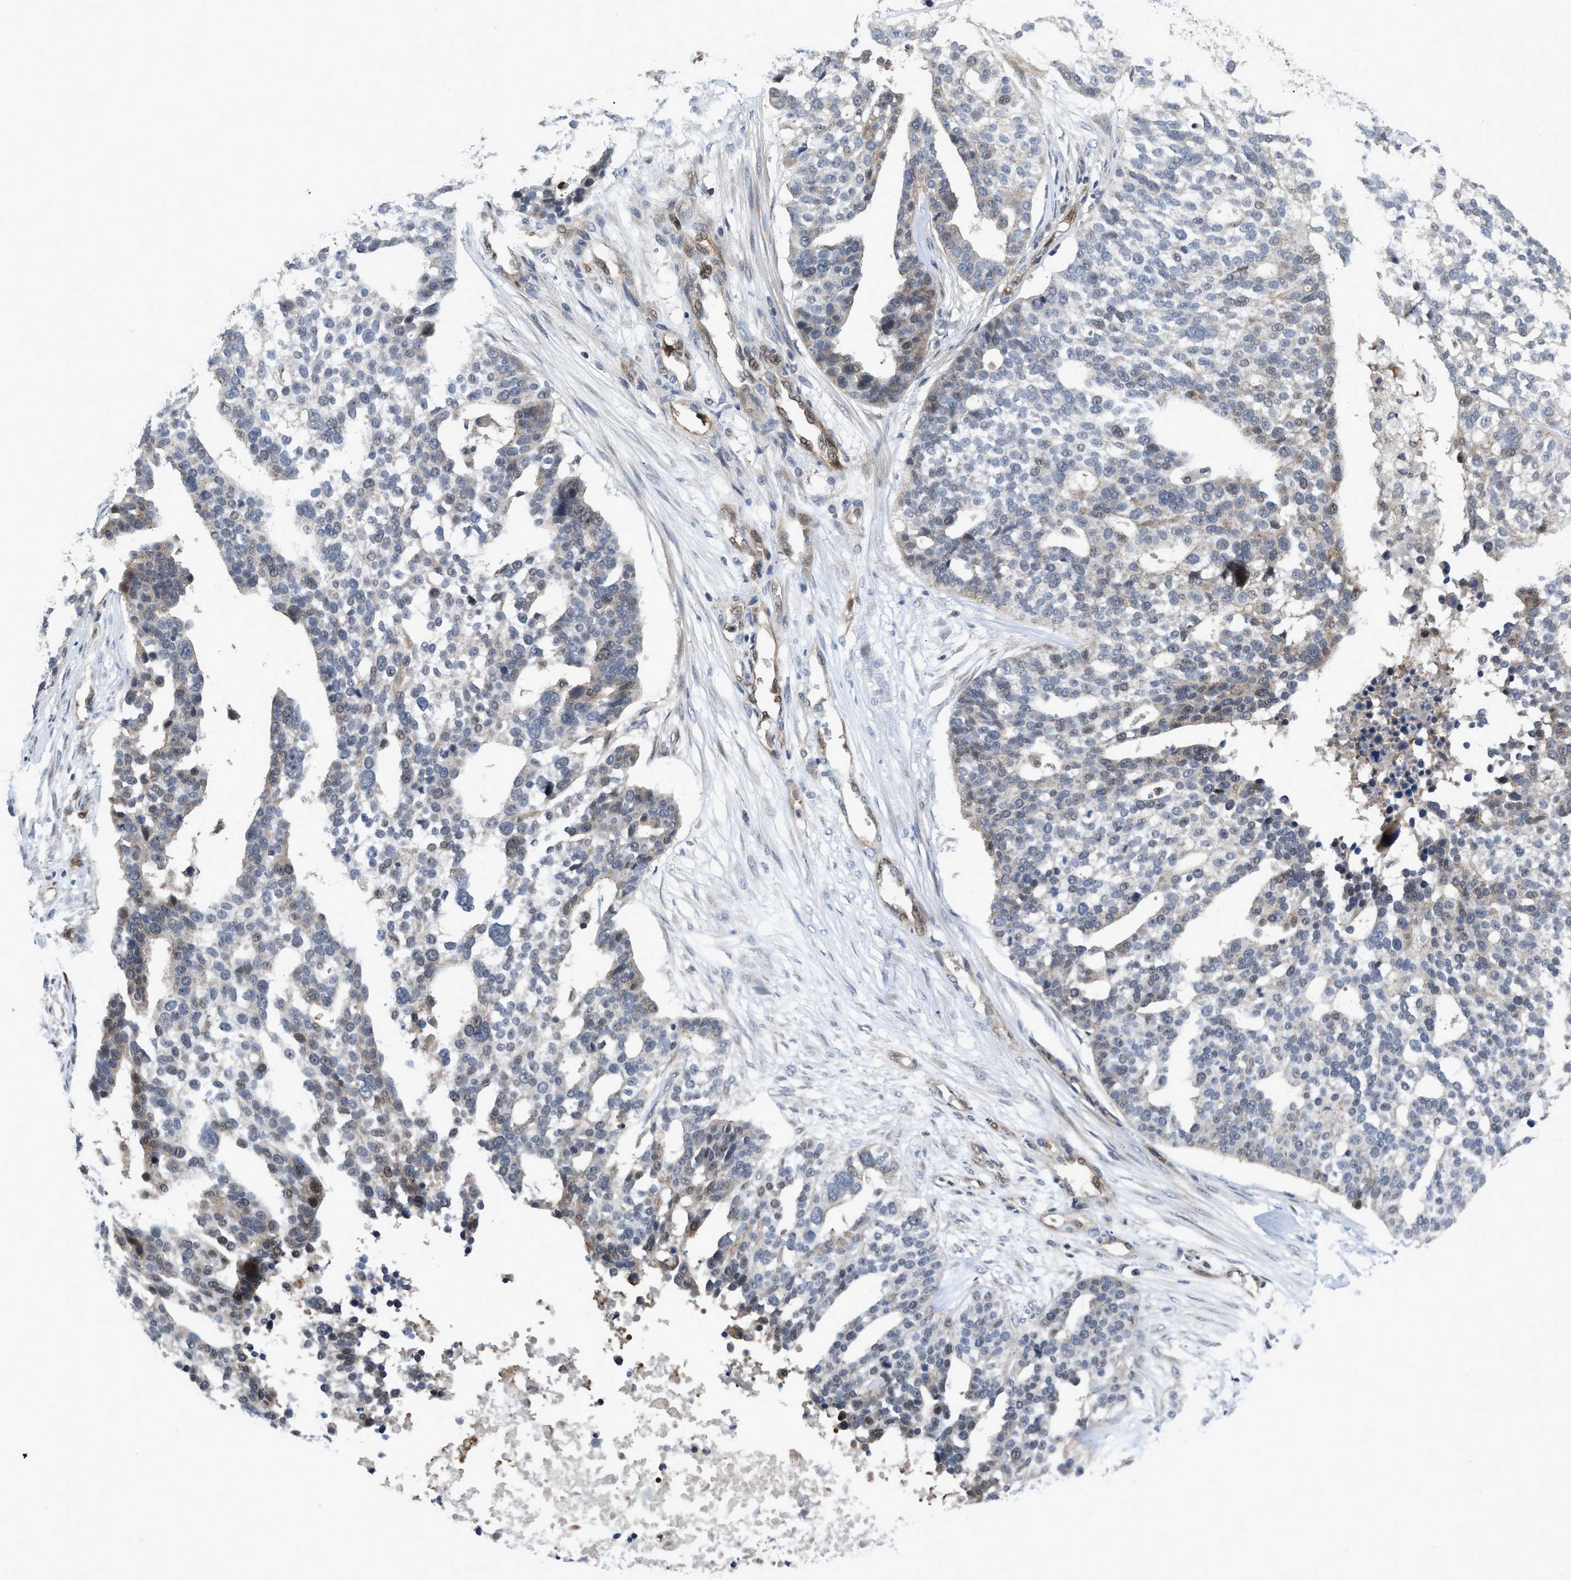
{"staining": {"intensity": "negative", "quantity": "none", "location": "none"}, "tissue": "ovarian cancer", "cell_type": "Tumor cells", "image_type": "cancer", "snomed": [{"axis": "morphology", "description": "Cystadenocarcinoma, serous, NOS"}, {"axis": "topography", "description": "Ovary"}], "caption": "The micrograph reveals no staining of tumor cells in ovarian cancer (serous cystadenocarcinoma).", "gene": "LDAF1", "patient": {"sex": "female", "age": 59}}